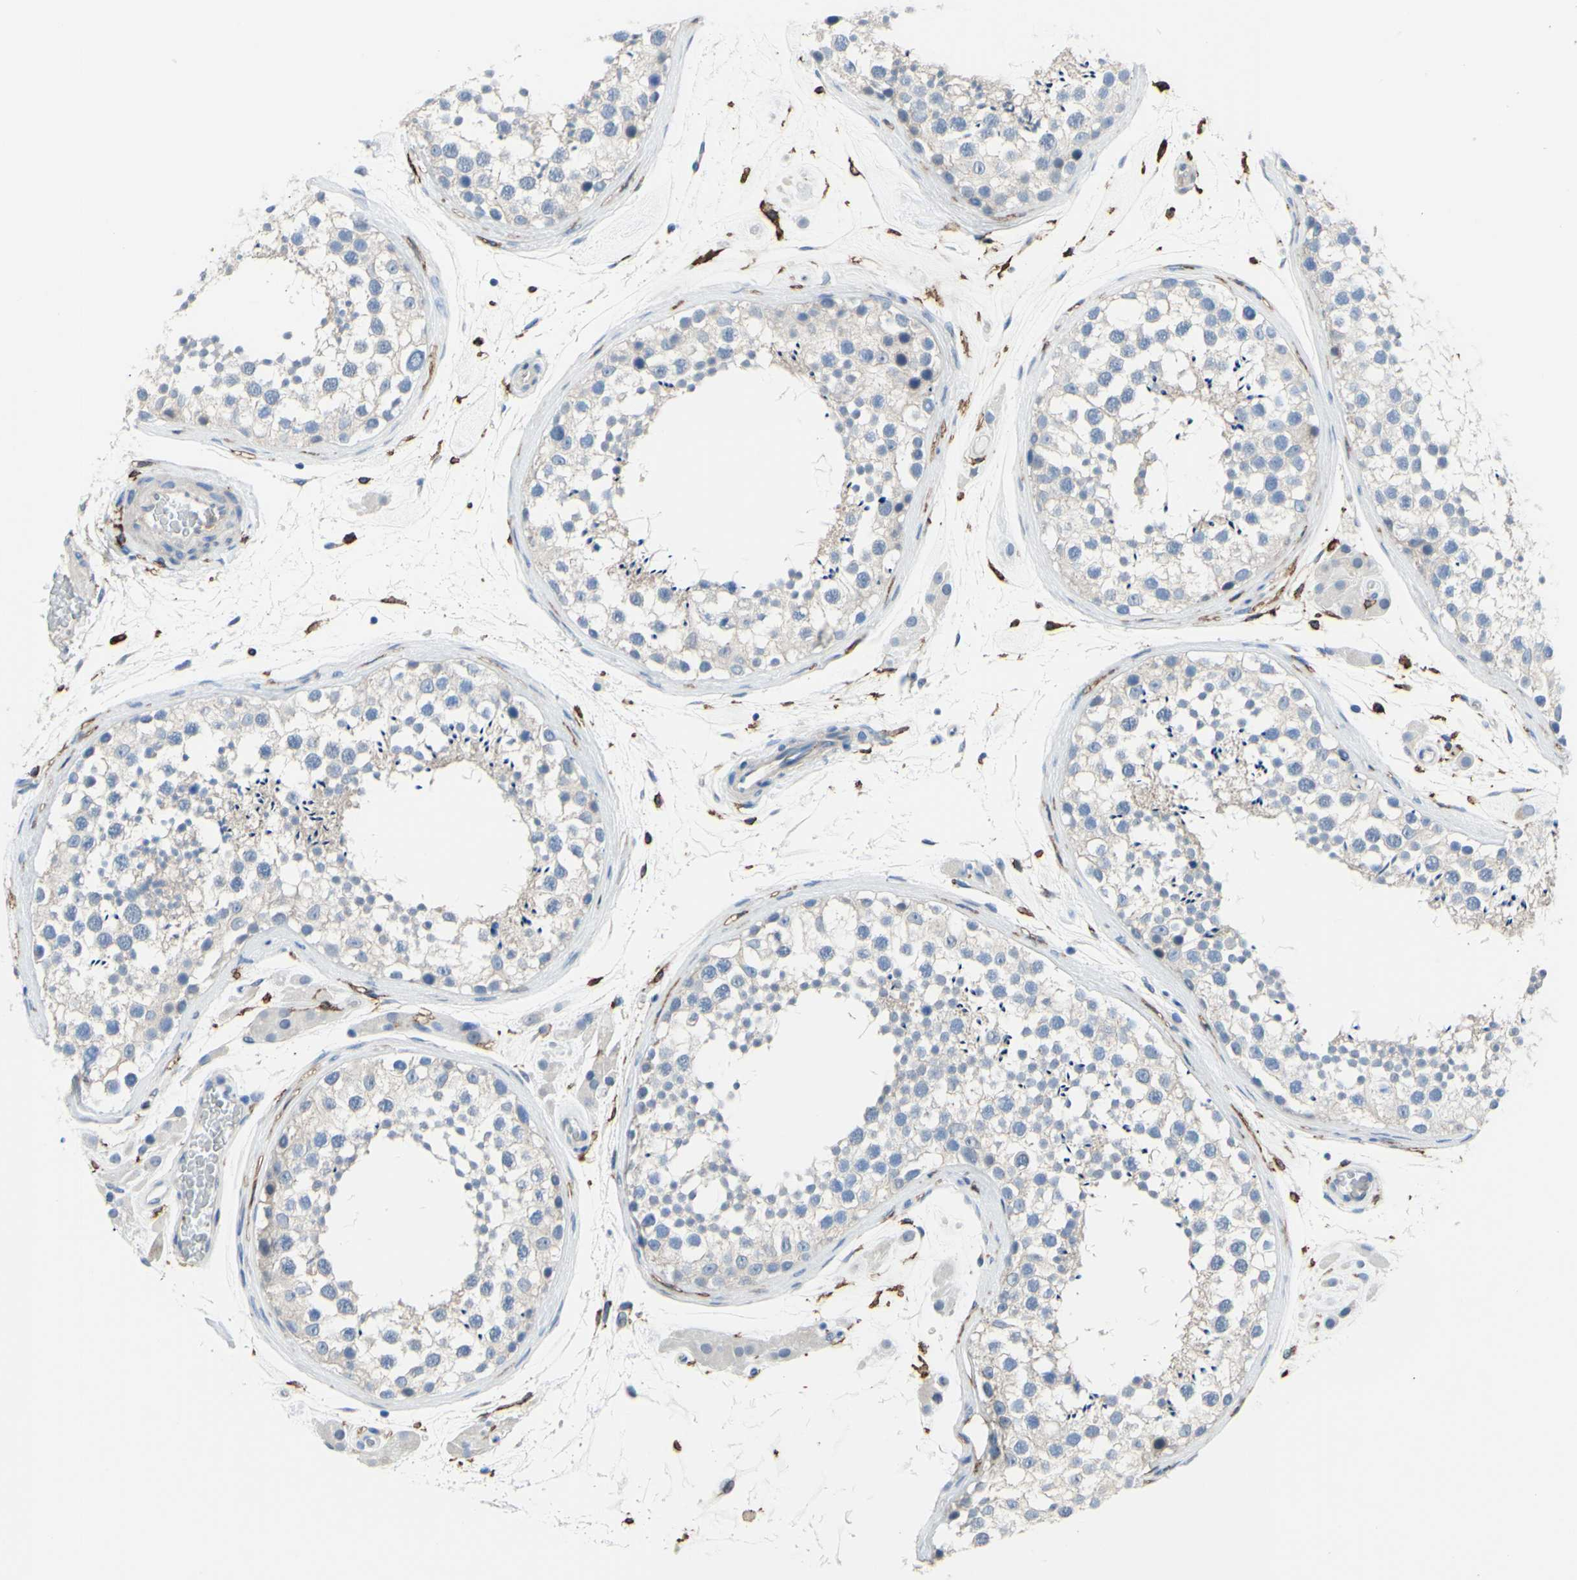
{"staining": {"intensity": "negative", "quantity": "none", "location": "none"}, "tissue": "testis", "cell_type": "Cells in seminiferous ducts", "image_type": "normal", "snomed": [{"axis": "morphology", "description": "Normal tissue, NOS"}, {"axis": "topography", "description": "Testis"}], "caption": "The micrograph reveals no staining of cells in seminiferous ducts in normal testis.", "gene": "FCGR2A", "patient": {"sex": "male", "age": 46}}